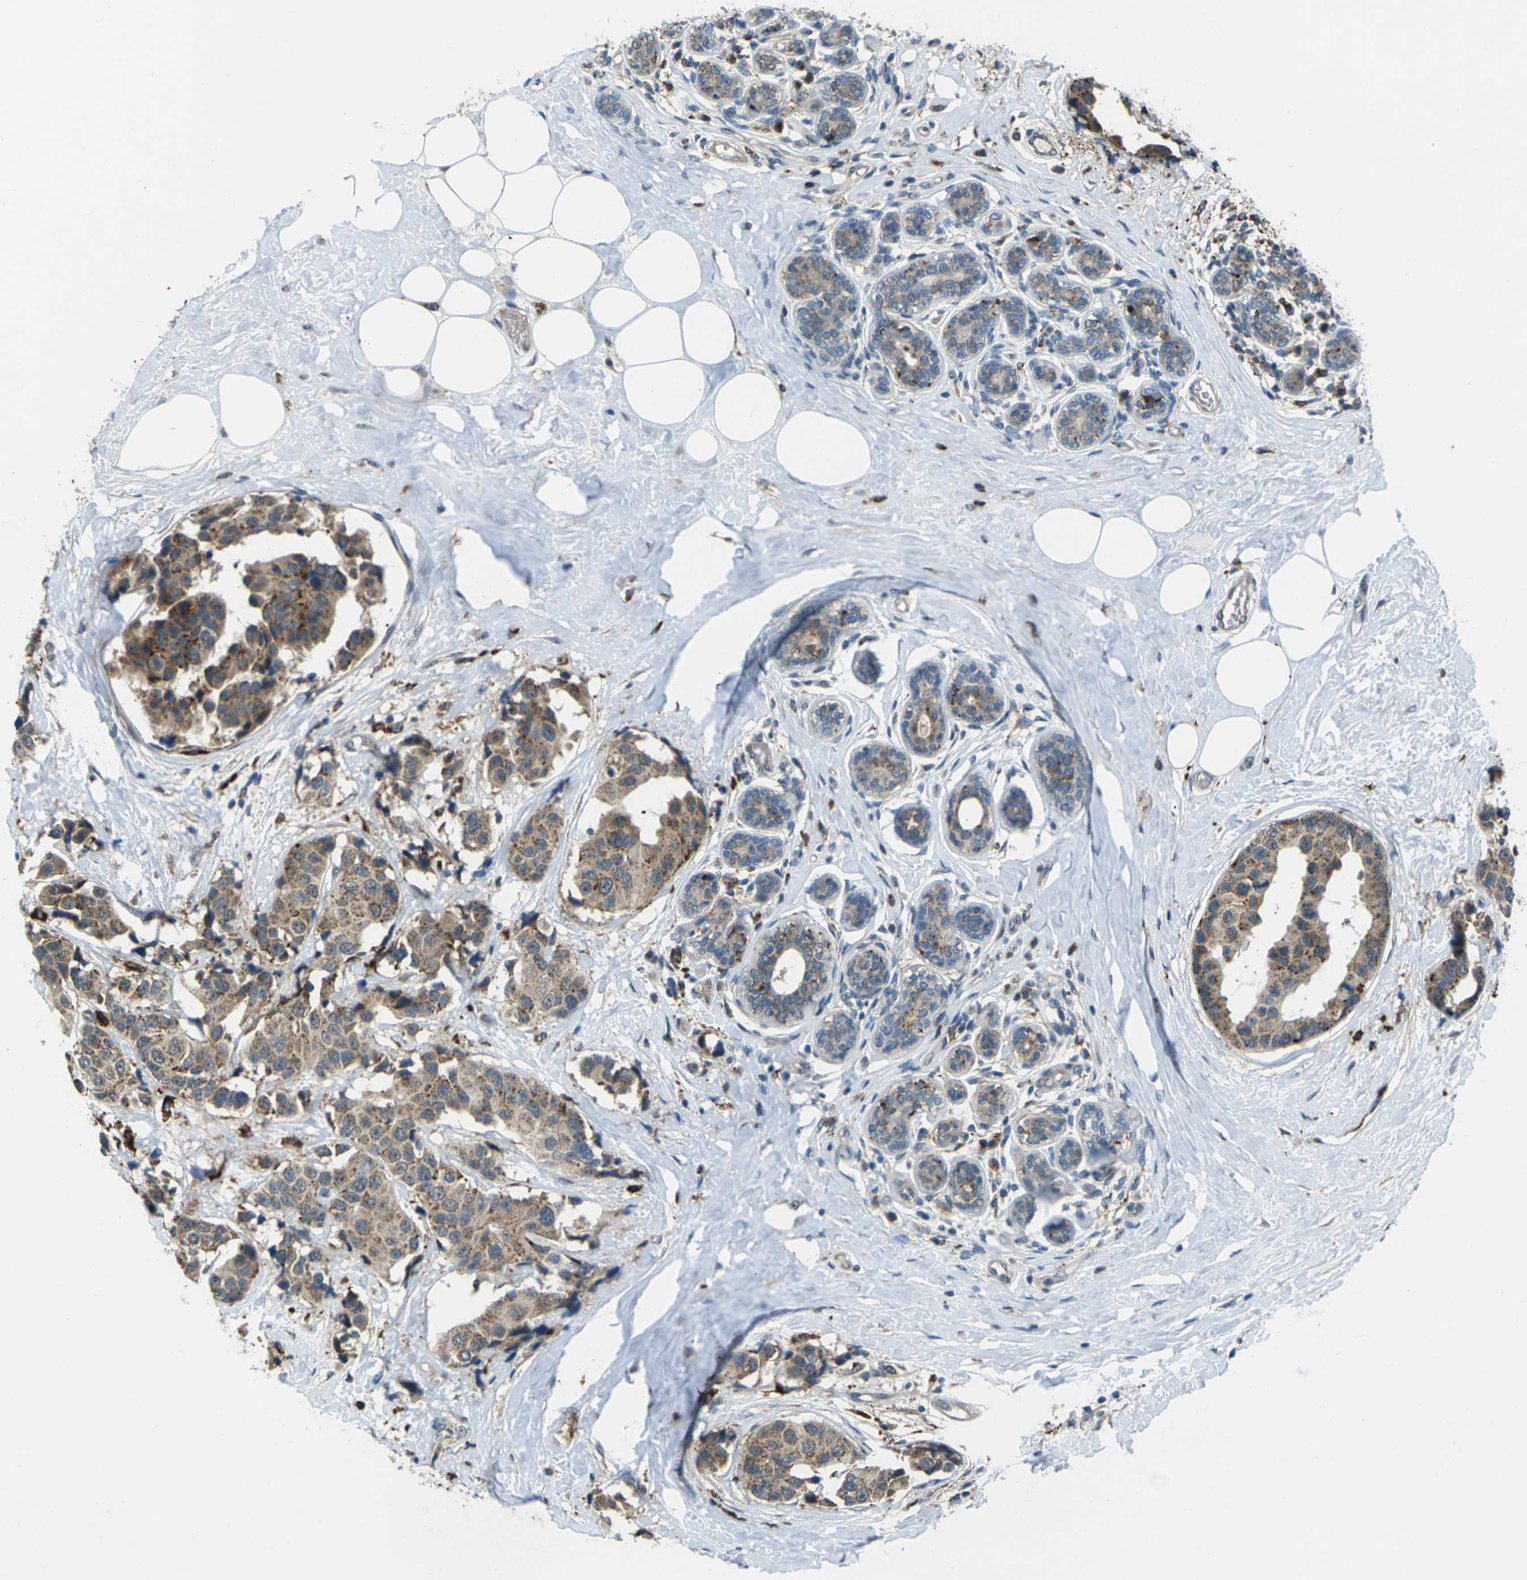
{"staining": {"intensity": "moderate", "quantity": ">75%", "location": "cytoplasmic/membranous"}, "tissue": "breast cancer", "cell_type": "Tumor cells", "image_type": "cancer", "snomed": [{"axis": "morphology", "description": "Normal tissue, NOS"}, {"axis": "morphology", "description": "Duct carcinoma"}, {"axis": "topography", "description": "Breast"}], "caption": "IHC of human breast cancer shows medium levels of moderate cytoplasmic/membranous expression in approximately >75% of tumor cells.", "gene": "SLC31A2", "patient": {"sex": "female", "age": 39}}